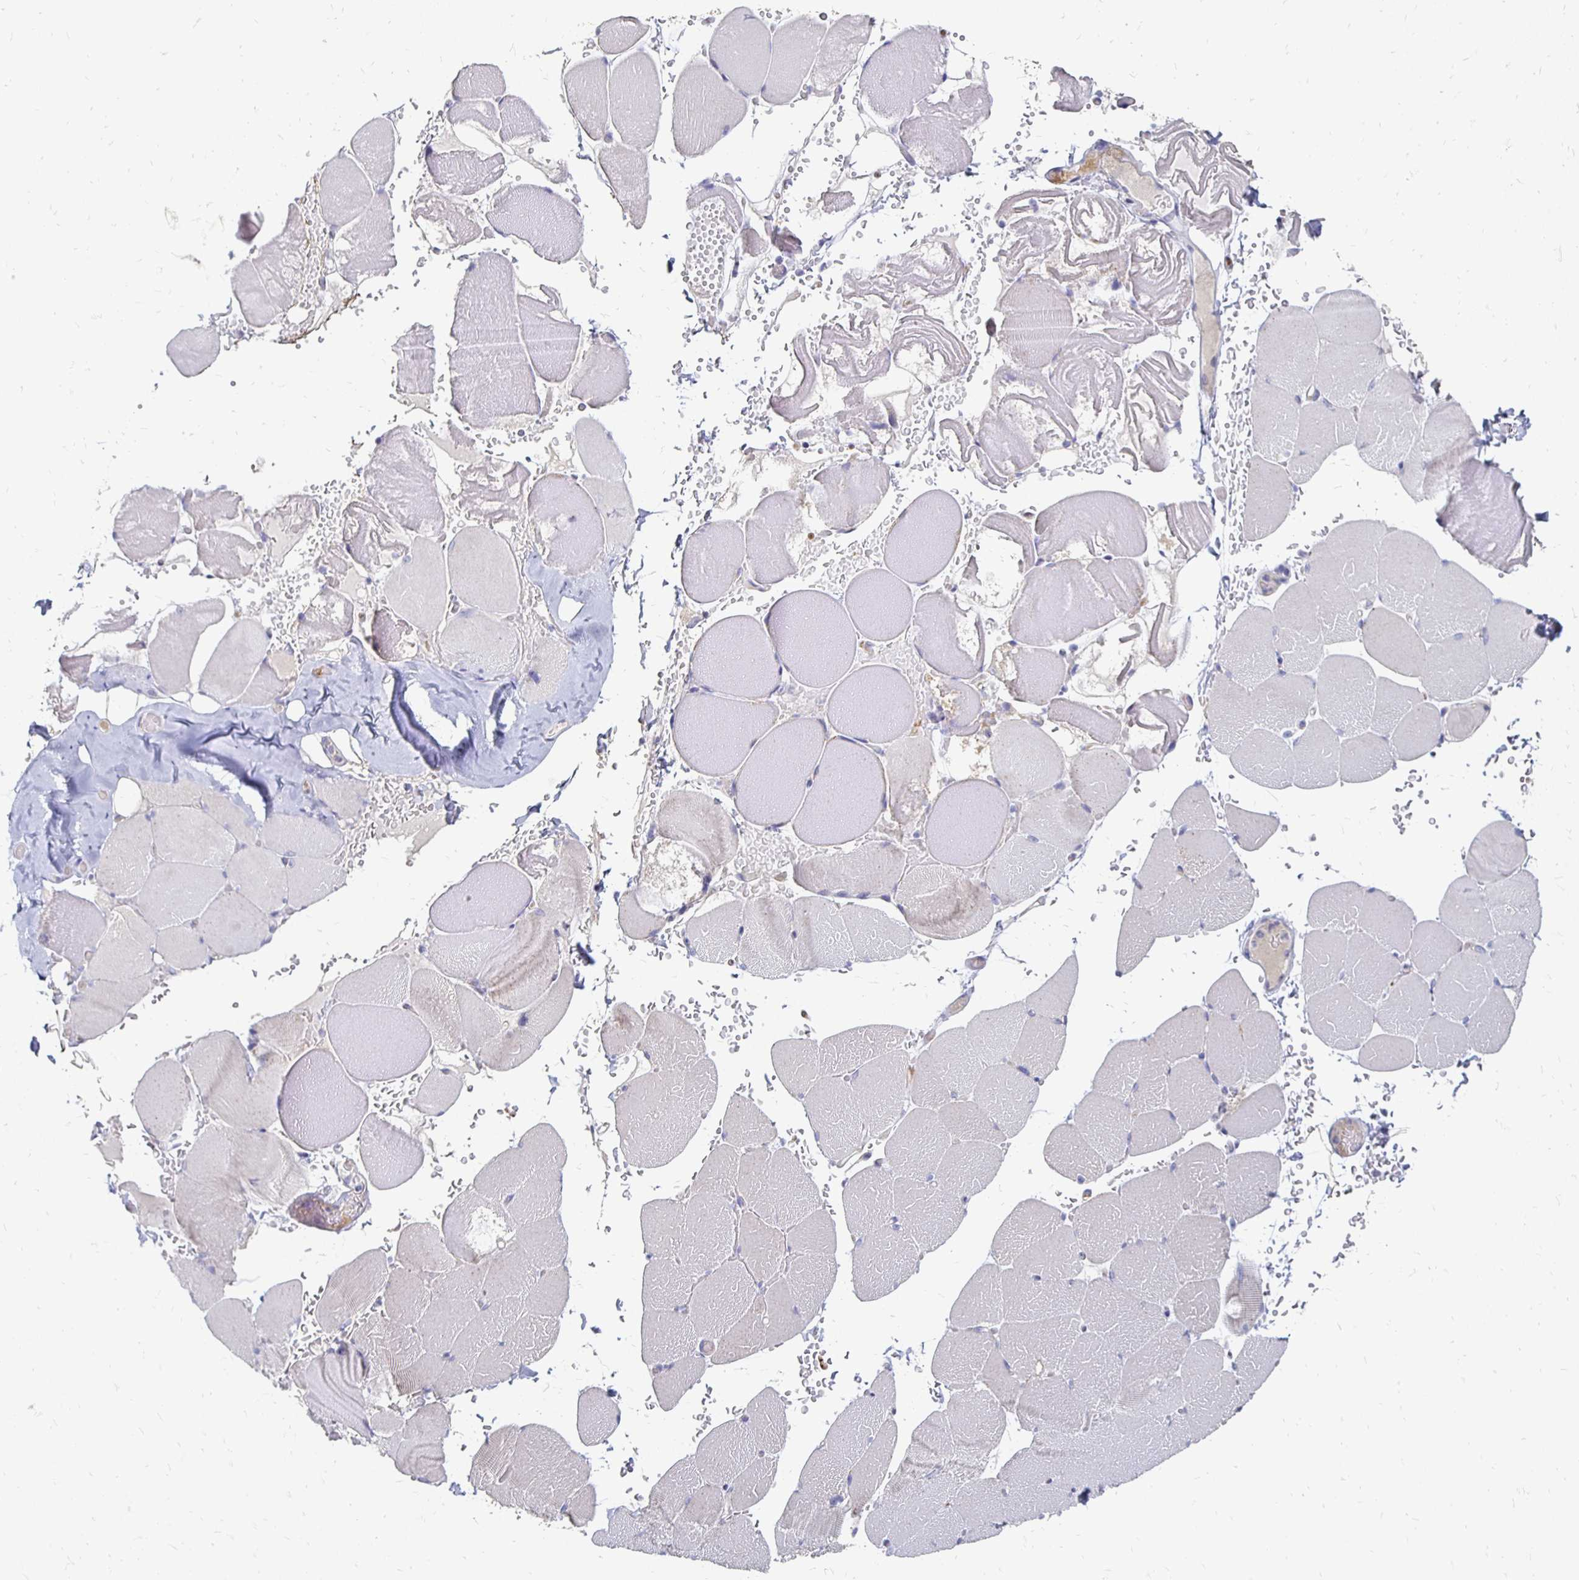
{"staining": {"intensity": "moderate", "quantity": "<25%", "location": "cytoplasmic/membranous"}, "tissue": "skeletal muscle", "cell_type": "Myocytes", "image_type": "normal", "snomed": [{"axis": "morphology", "description": "Normal tissue, NOS"}, {"axis": "topography", "description": "Skeletal muscle"}], "caption": "A low amount of moderate cytoplasmic/membranous staining is identified in about <25% of myocytes in unremarkable skeletal muscle. The staining is performed using DAB (3,3'-diaminobenzidine) brown chromogen to label protein expression. The nuclei are counter-stained blue using hematoxylin.", "gene": "FKRP", "patient": {"sex": "female", "age": 37}}